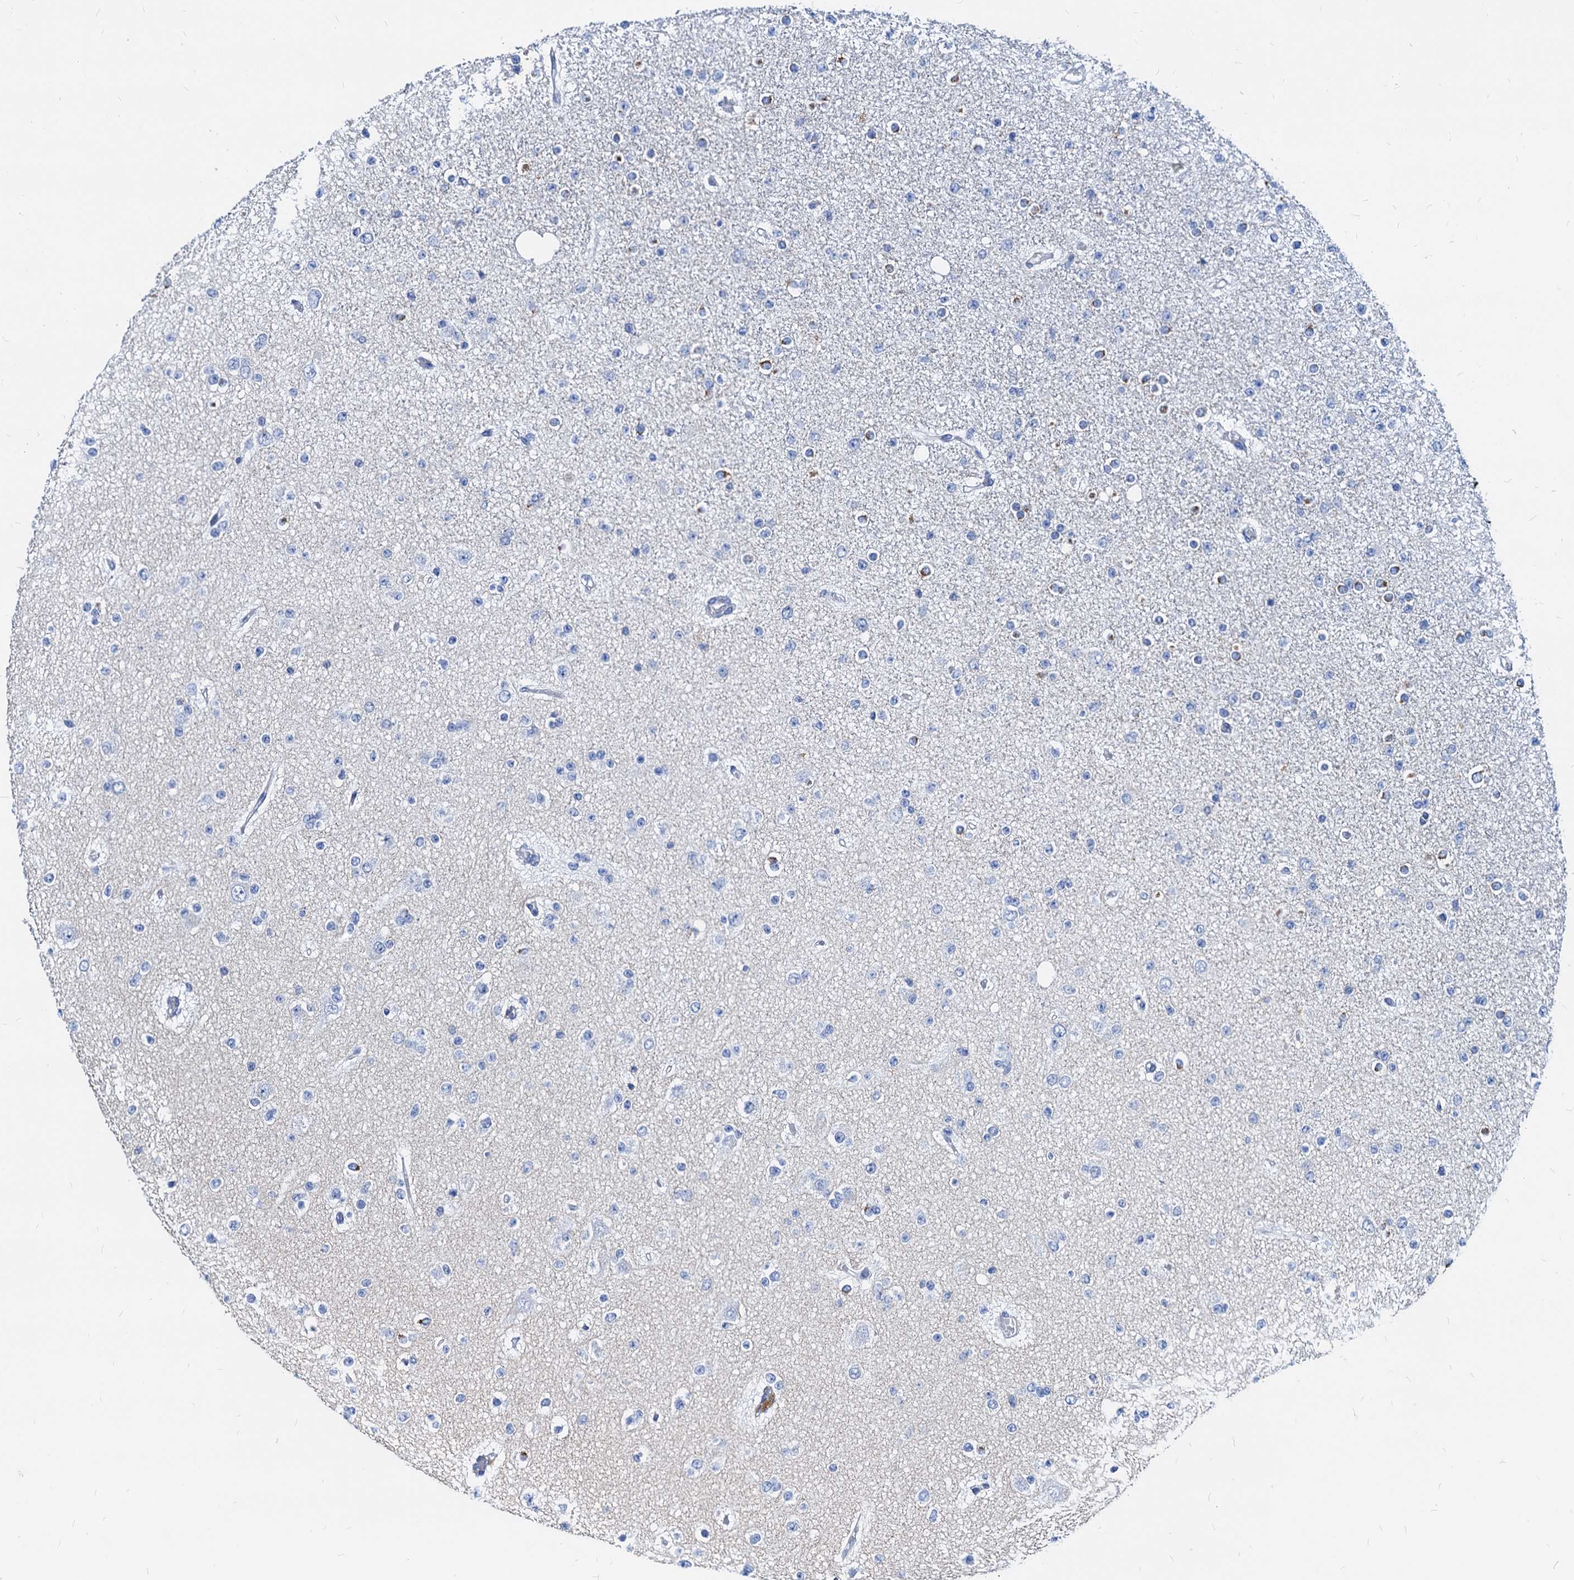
{"staining": {"intensity": "negative", "quantity": "none", "location": "none"}, "tissue": "glioma", "cell_type": "Tumor cells", "image_type": "cancer", "snomed": [{"axis": "morphology", "description": "Glioma, malignant, Low grade"}, {"axis": "topography", "description": "Brain"}], "caption": "Tumor cells show no significant protein staining in malignant glioma (low-grade). (DAB immunohistochemistry (IHC) with hematoxylin counter stain).", "gene": "LCP2", "patient": {"sex": "female", "age": 22}}